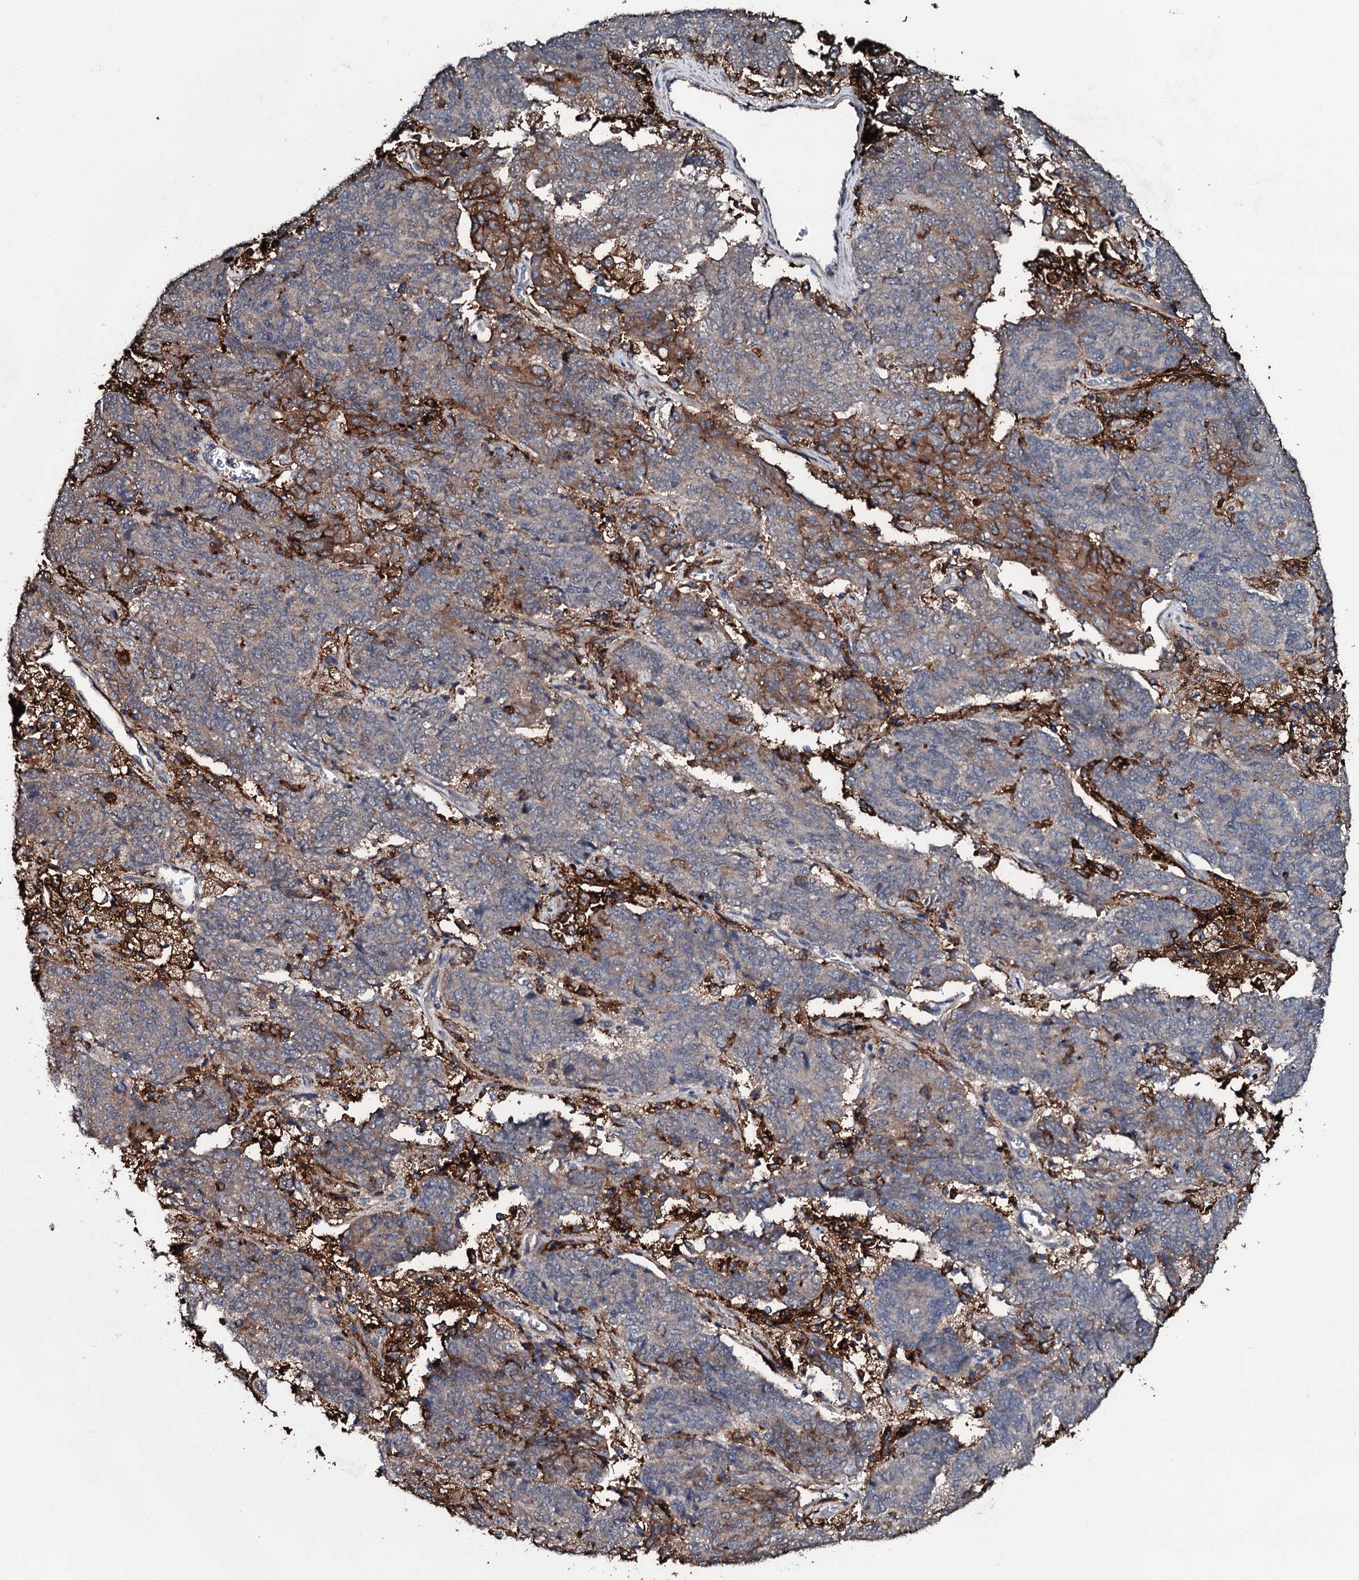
{"staining": {"intensity": "moderate", "quantity": "<25%", "location": "cytoplasmic/membranous"}, "tissue": "endometrial cancer", "cell_type": "Tumor cells", "image_type": "cancer", "snomed": [{"axis": "morphology", "description": "Adenocarcinoma, NOS"}, {"axis": "topography", "description": "Endometrium"}], "caption": "Endometrial cancer (adenocarcinoma) tissue exhibits moderate cytoplasmic/membranous staining in about <25% of tumor cells, visualized by immunohistochemistry.", "gene": "TPGS2", "patient": {"sex": "female", "age": 80}}